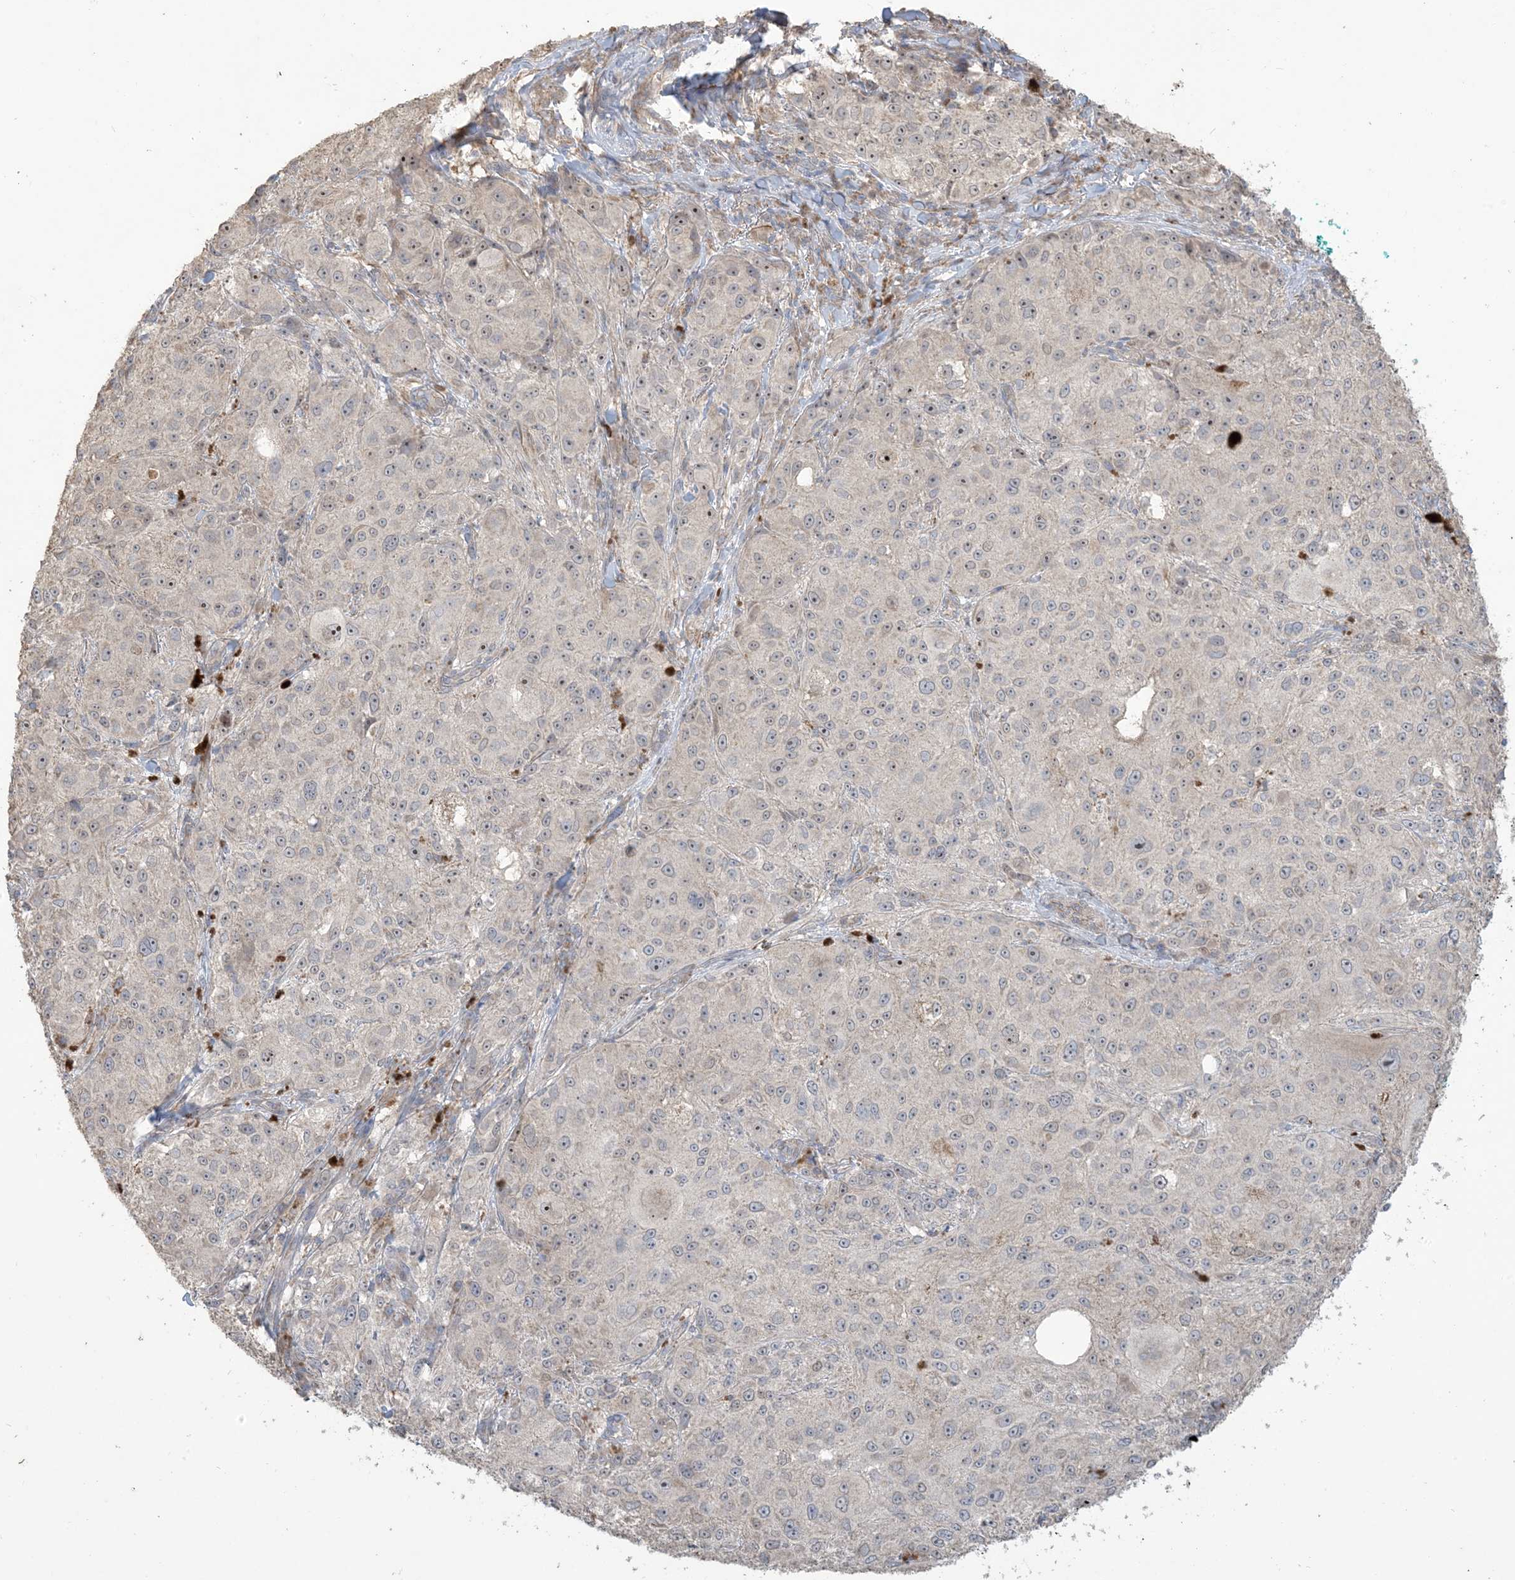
{"staining": {"intensity": "moderate", "quantity": "<25%", "location": "nuclear"}, "tissue": "melanoma", "cell_type": "Tumor cells", "image_type": "cancer", "snomed": [{"axis": "morphology", "description": "Necrosis, NOS"}, {"axis": "morphology", "description": "Malignant melanoma, NOS"}, {"axis": "topography", "description": "Skin"}], "caption": "Protein staining reveals moderate nuclear expression in about <25% of tumor cells in malignant melanoma.", "gene": "KLHL18", "patient": {"sex": "female", "age": 87}}